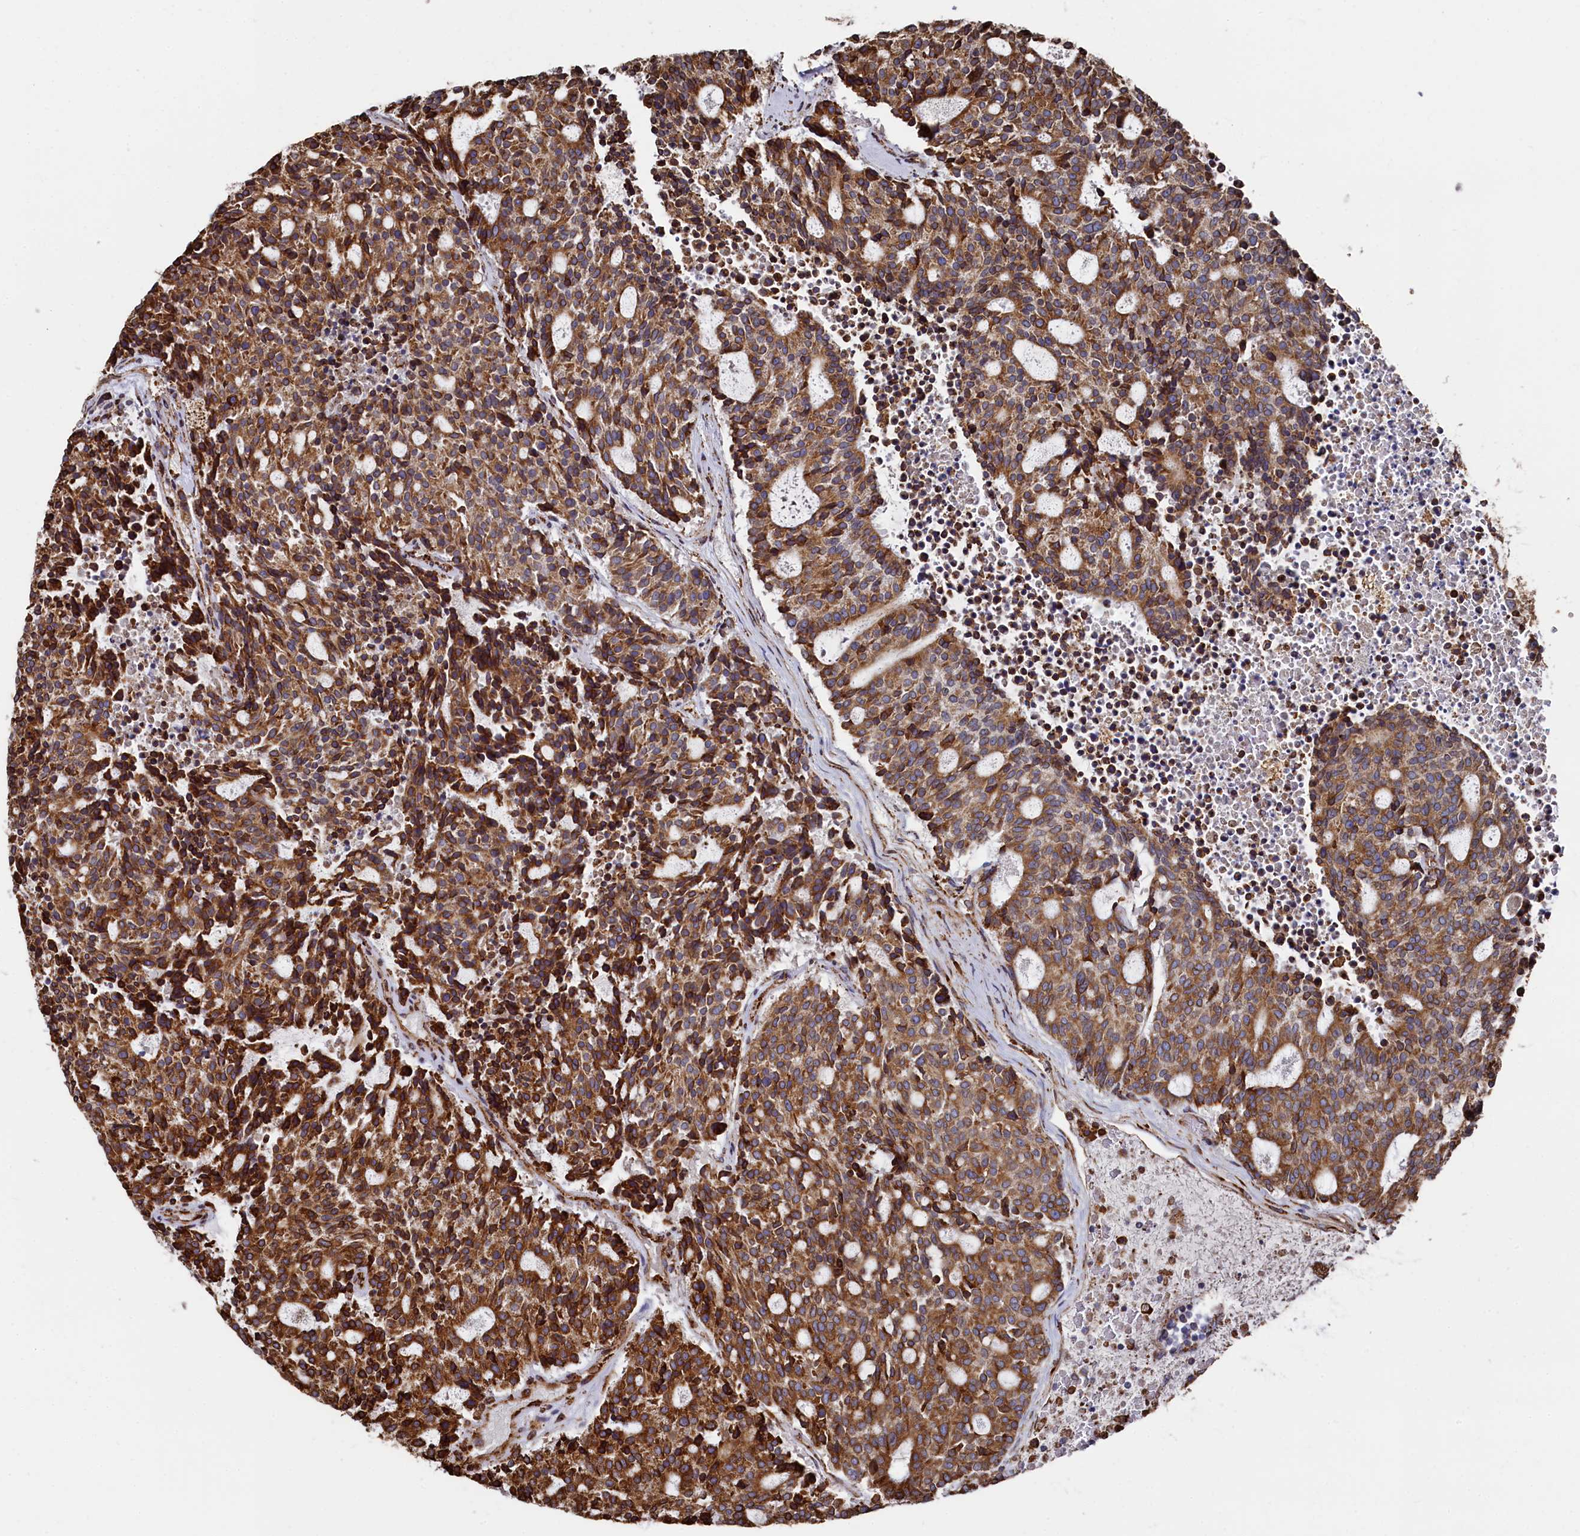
{"staining": {"intensity": "moderate", "quantity": ">75%", "location": "cytoplasmic/membranous"}, "tissue": "carcinoid", "cell_type": "Tumor cells", "image_type": "cancer", "snomed": [{"axis": "morphology", "description": "Carcinoid, malignant, NOS"}, {"axis": "topography", "description": "Pancreas"}], "caption": "A histopathology image of human carcinoid (malignant) stained for a protein shows moderate cytoplasmic/membranous brown staining in tumor cells. (IHC, brightfield microscopy, high magnification).", "gene": "NEURL1B", "patient": {"sex": "female", "age": 54}}